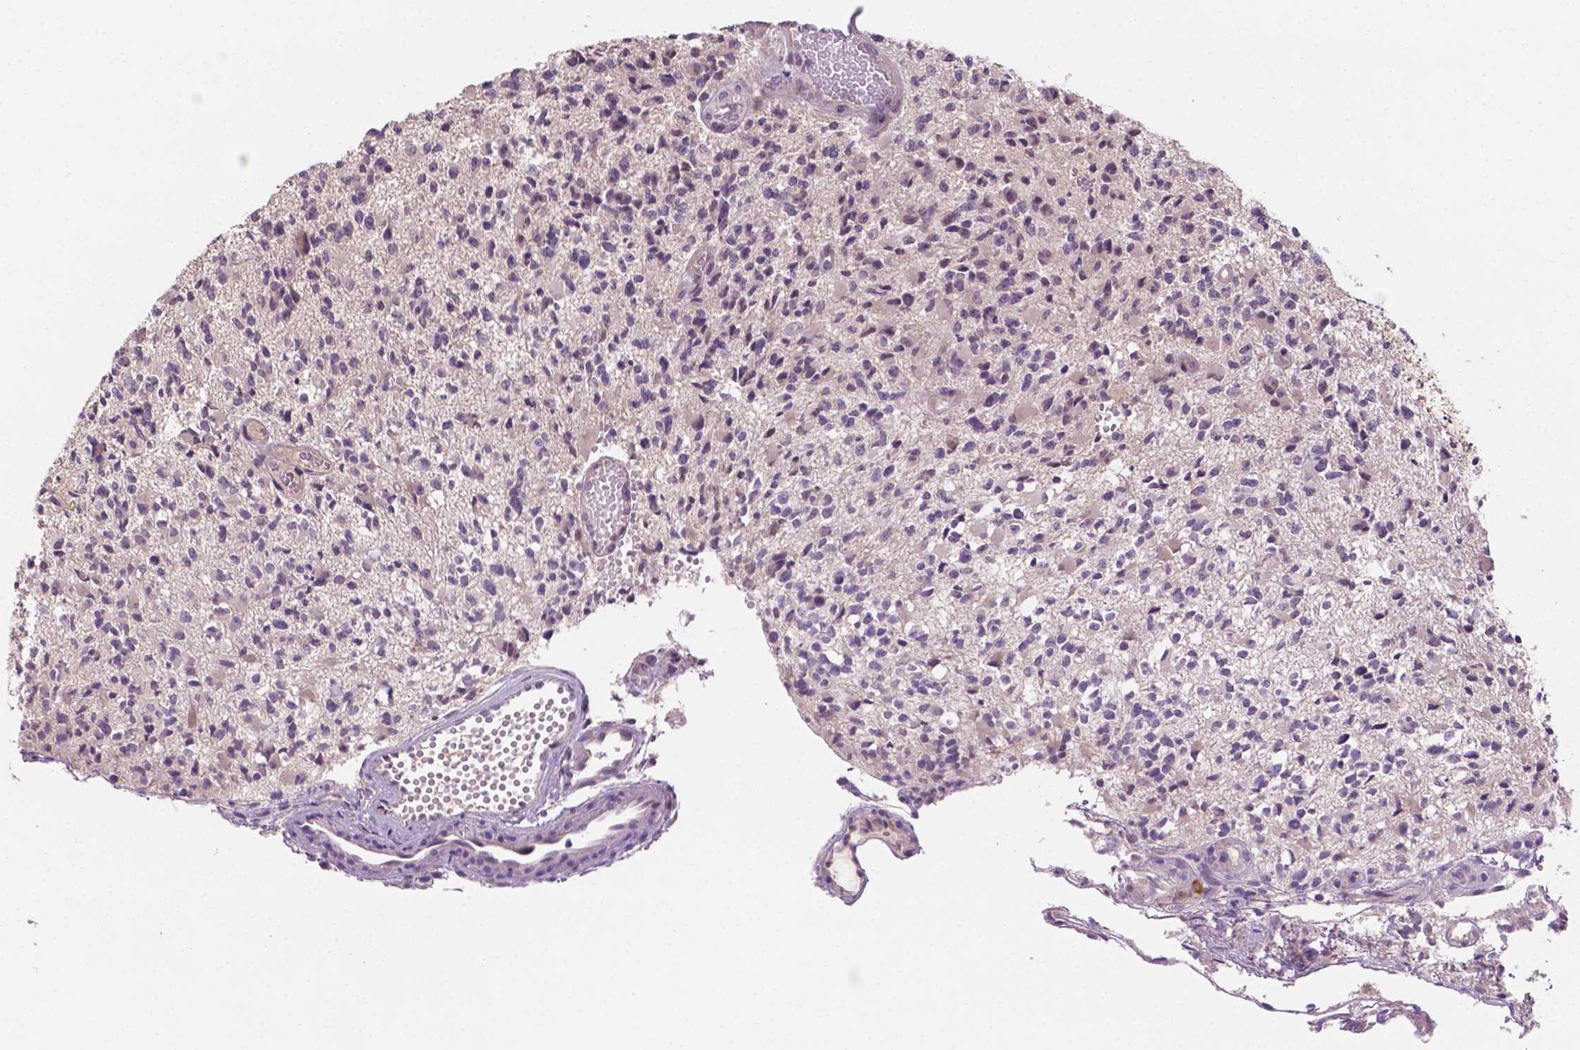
{"staining": {"intensity": "negative", "quantity": "none", "location": "none"}, "tissue": "glioma", "cell_type": "Tumor cells", "image_type": "cancer", "snomed": [{"axis": "morphology", "description": "Glioma, malignant, High grade"}, {"axis": "topography", "description": "Brain"}], "caption": "Tumor cells are negative for brown protein staining in glioma.", "gene": "MROH6", "patient": {"sex": "female", "age": 63}}